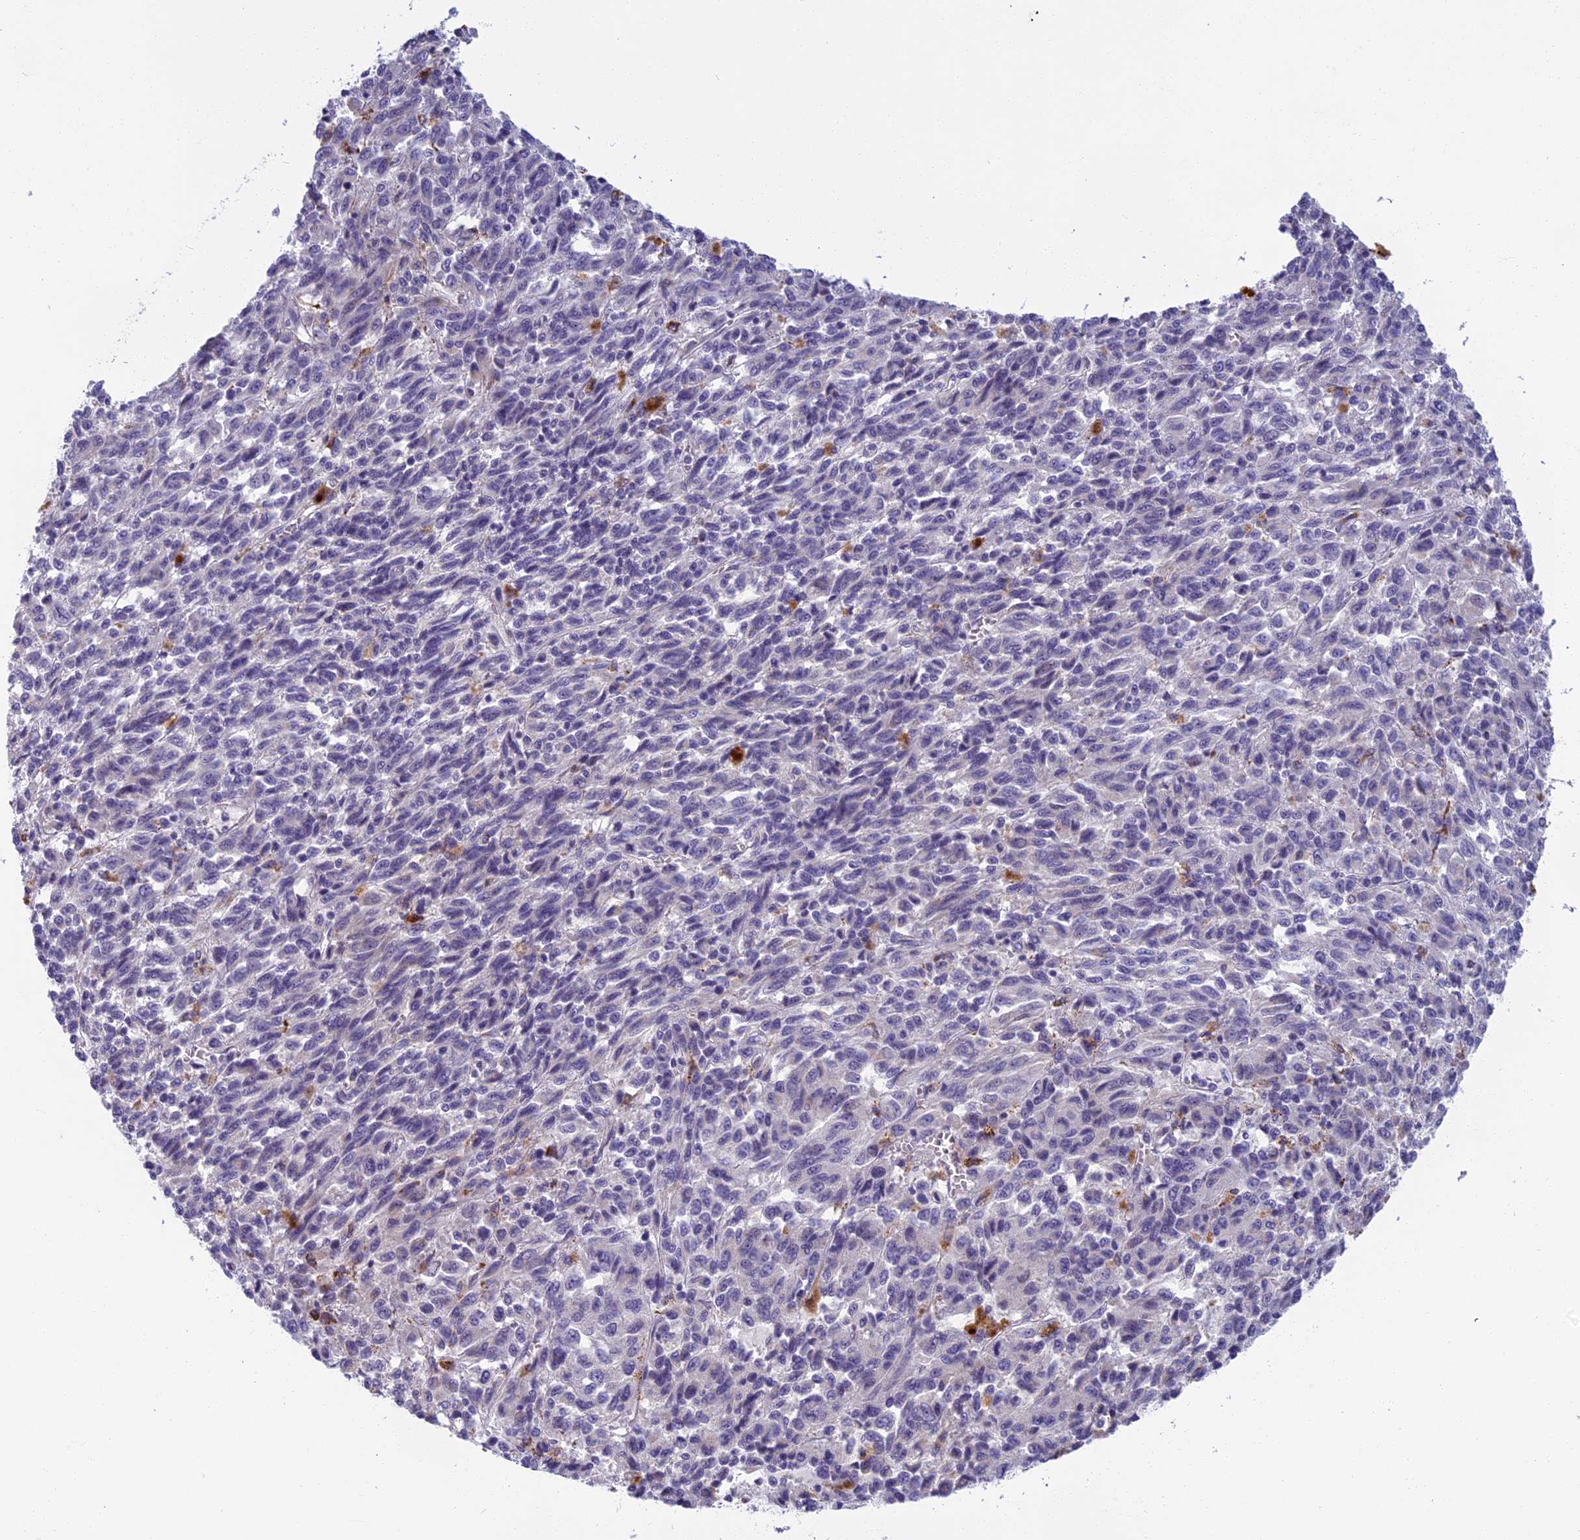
{"staining": {"intensity": "negative", "quantity": "none", "location": "none"}, "tissue": "melanoma", "cell_type": "Tumor cells", "image_type": "cancer", "snomed": [{"axis": "morphology", "description": "Malignant melanoma, Metastatic site"}, {"axis": "topography", "description": "Lung"}], "caption": "Micrograph shows no significant protein positivity in tumor cells of malignant melanoma (metastatic site). (Immunohistochemistry (ihc), brightfield microscopy, high magnification).", "gene": "SEMA7A", "patient": {"sex": "male", "age": 64}}